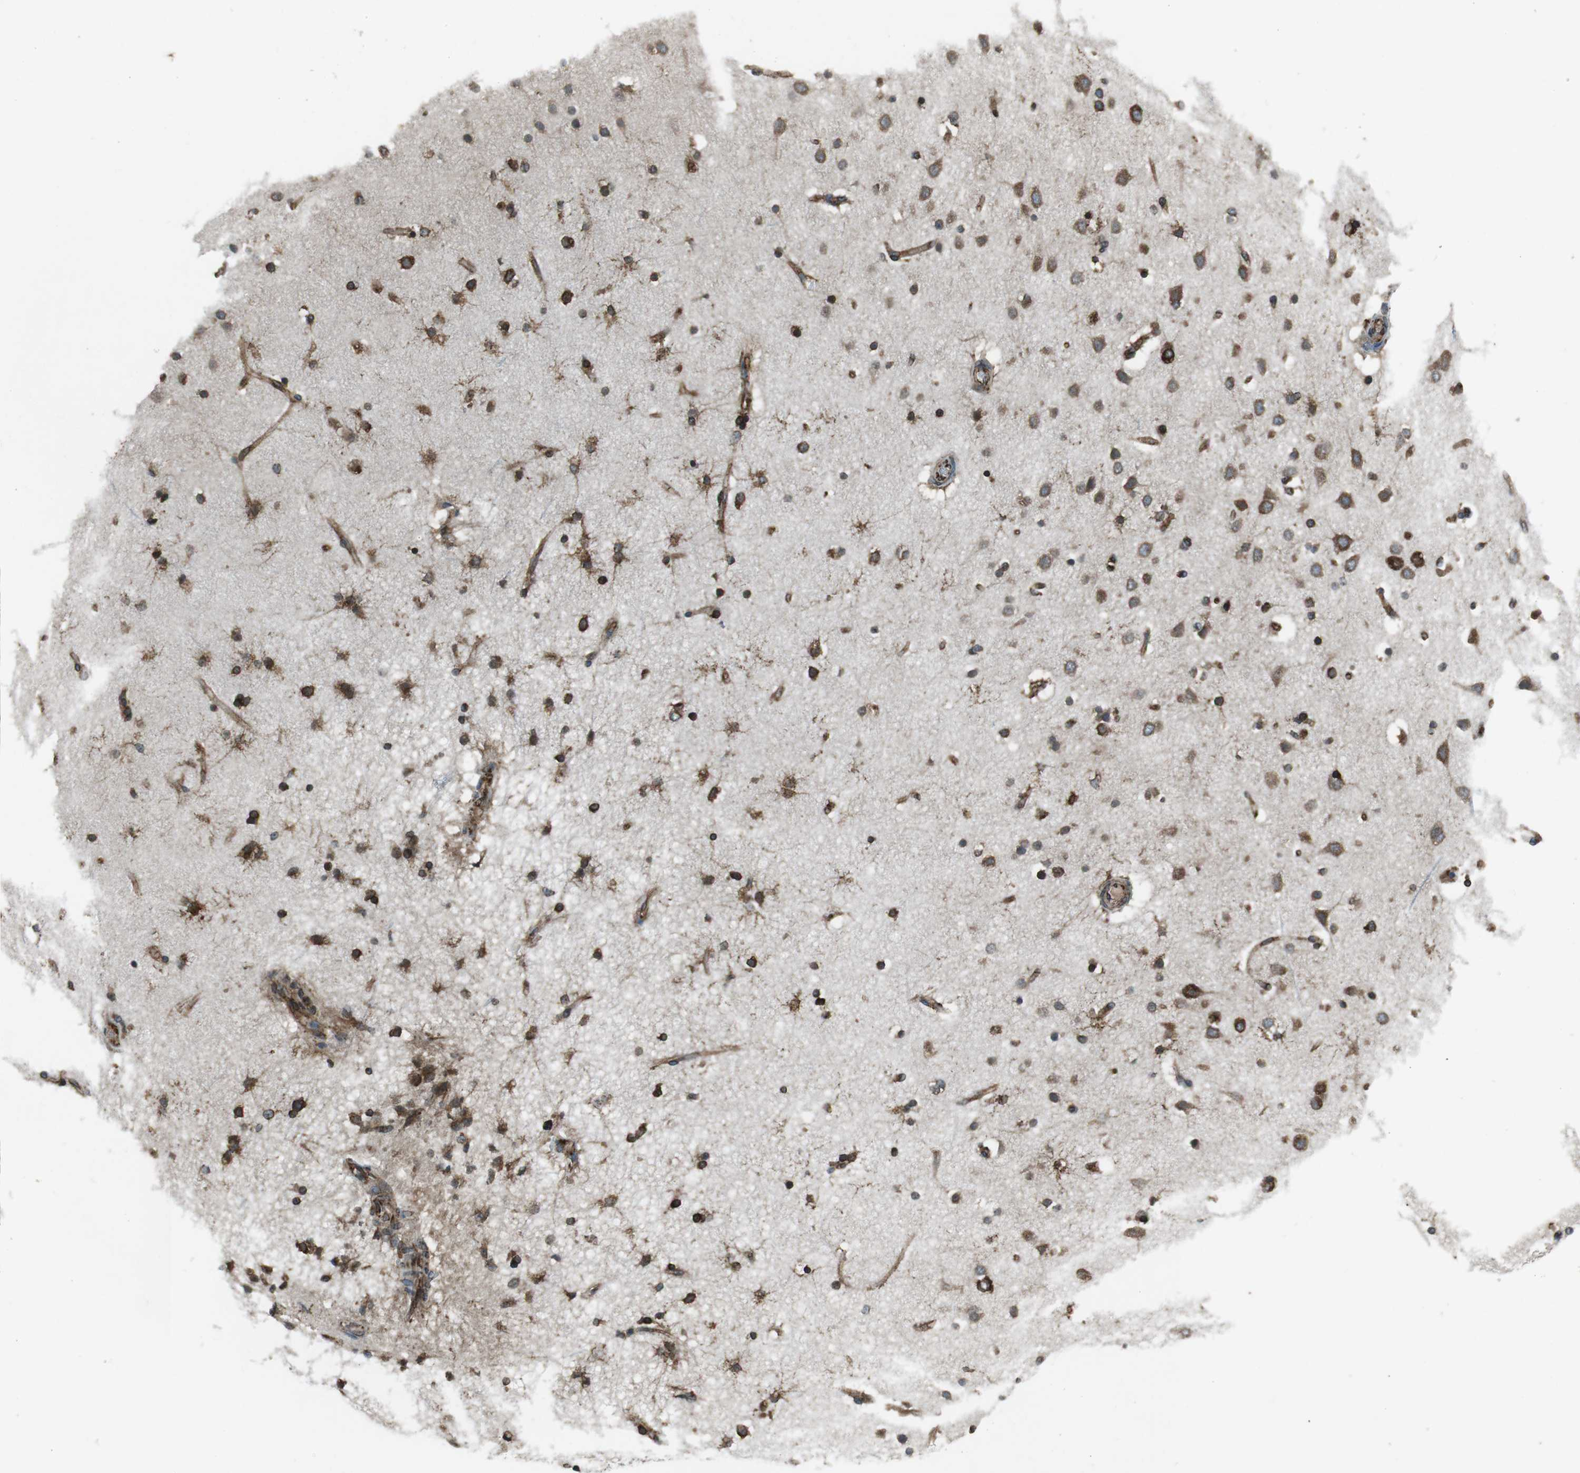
{"staining": {"intensity": "moderate", "quantity": ">75%", "location": "cytoplasmic/membranous"}, "tissue": "cerebral cortex", "cell_type": "Endothelial cells", "image_type": "normal", "snomed": [{"axis": "morphology", "description": "Normal tissue, NOS"}, {"axis": "topography", "description": "Cerebral cortex"}], "caption": "Immunohistochemistry (IHC) micrograph of benign cerebral cortex stained for a protein (brown), which reveals medium levels of moderate cytoplasmic/membranous expression in about >75% of endothelial cells.", "gene": "KTN1", "patient": {"sex": "female", "age": 54}}